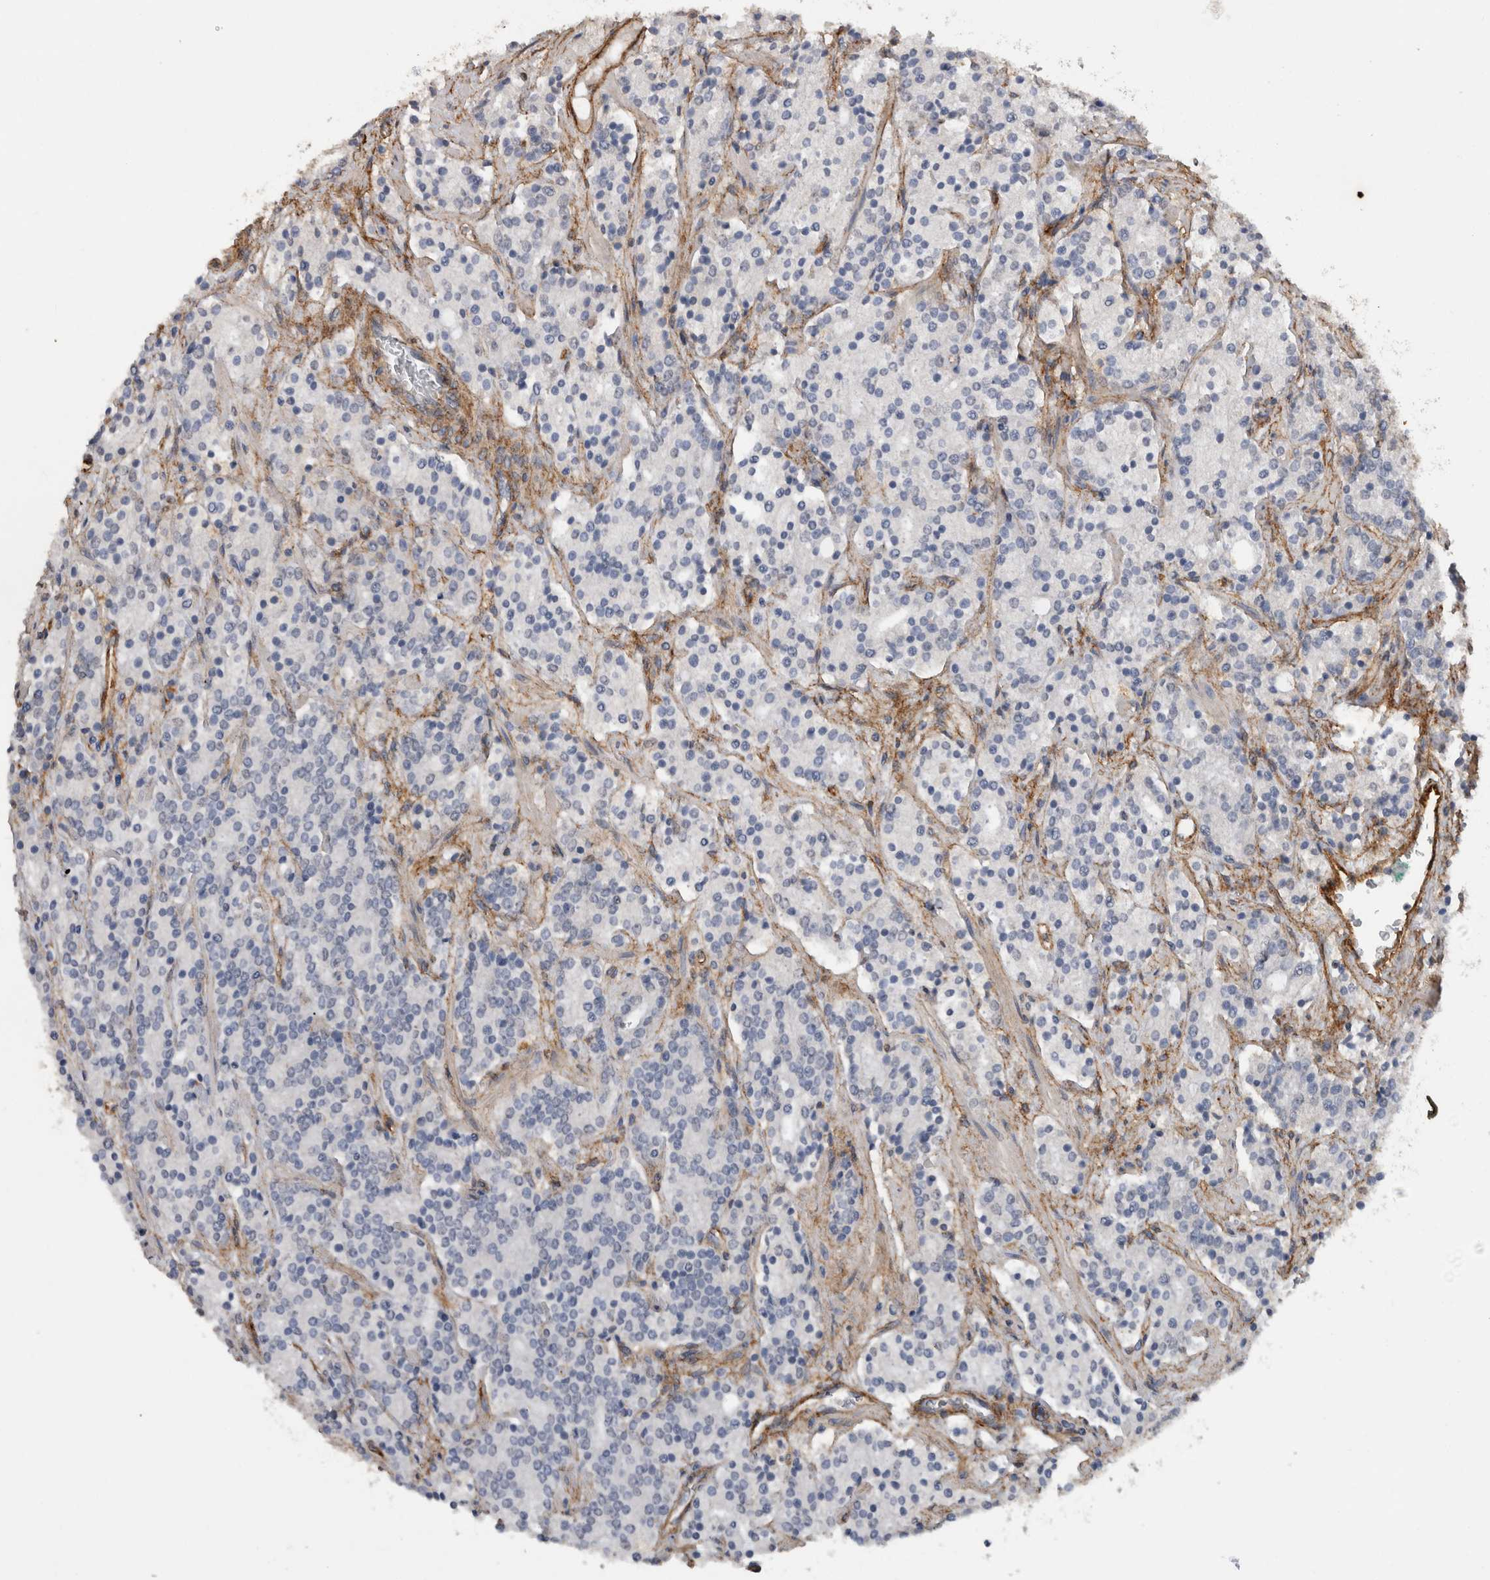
{"staining": {"intensity": "negative", "quantity": "none", "location": "none"}, "tissue": "prostate cancer", "cell_type": "Tumor cells", "image_type": "cancer", "snomed": [{"axis": "morphology", "description": "Adenocarcinoma, High grade"}, {"axis": "topography", "description": "Prostate"}], "caption": "Immunohistochemical staining of human adenocarcinoma (high-grade) (prostate) shows no significant expression in tumor cells.", "gene": "RECK", "patient": {"sex": "male", "age": 71}}